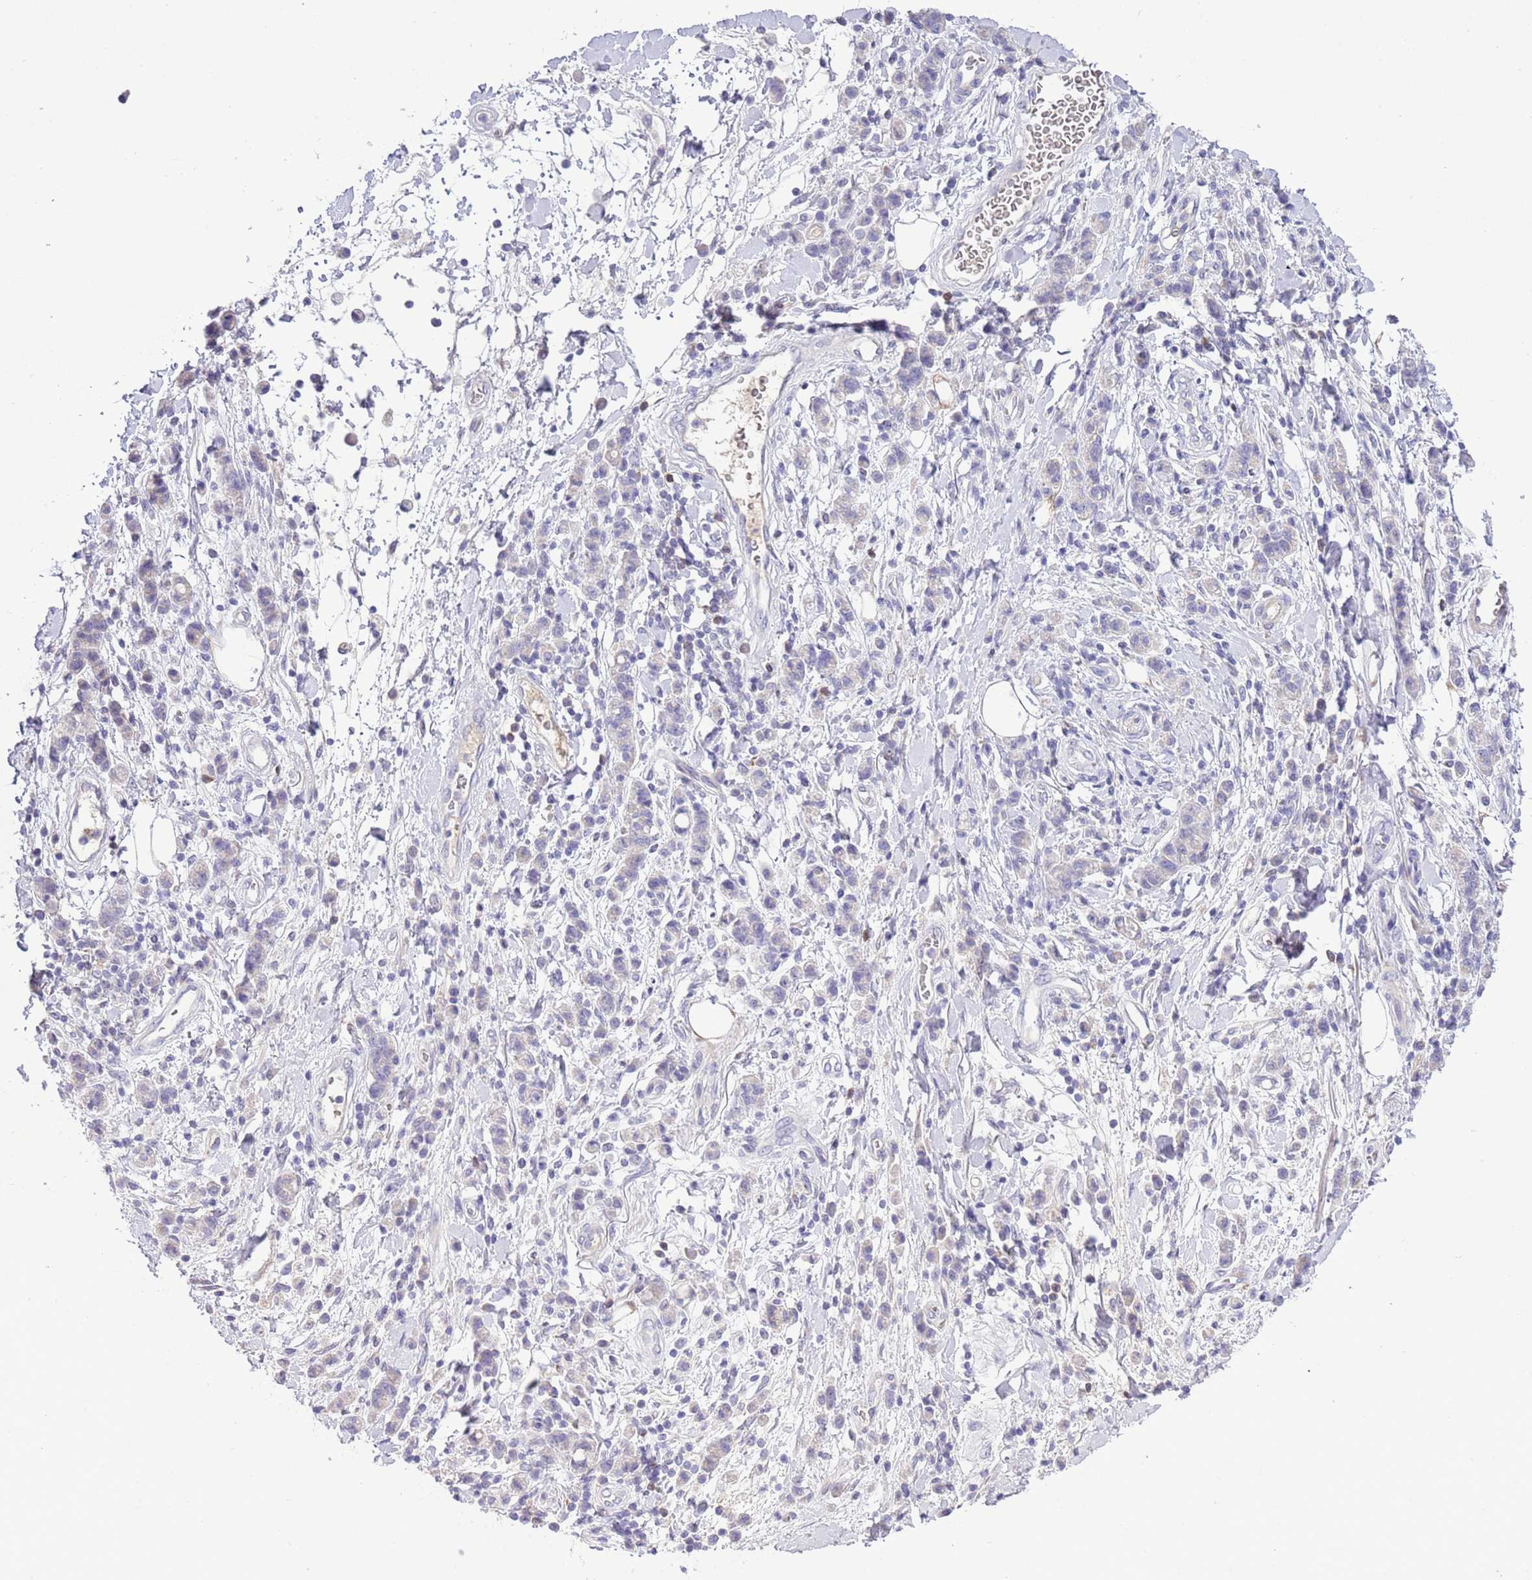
{"staining": {"intensity": "negative", "quantity": "none", "location": "none"}, "tissue": "stomach cancer", "cell_type": "Tumor cells", "image_type": "cancer", "snomed": [{"axis": "morphology", "description": "Adenocarcinoma, NOS"}, {"axis": "topography", "description": "Stomach"}], "caption": "This is an IHC histopathology image of human stomach adenocarcinoma. There is no staining in tumor cells.", "gene": "PRR32", "patient": {"sex": "male", "age": 77}}